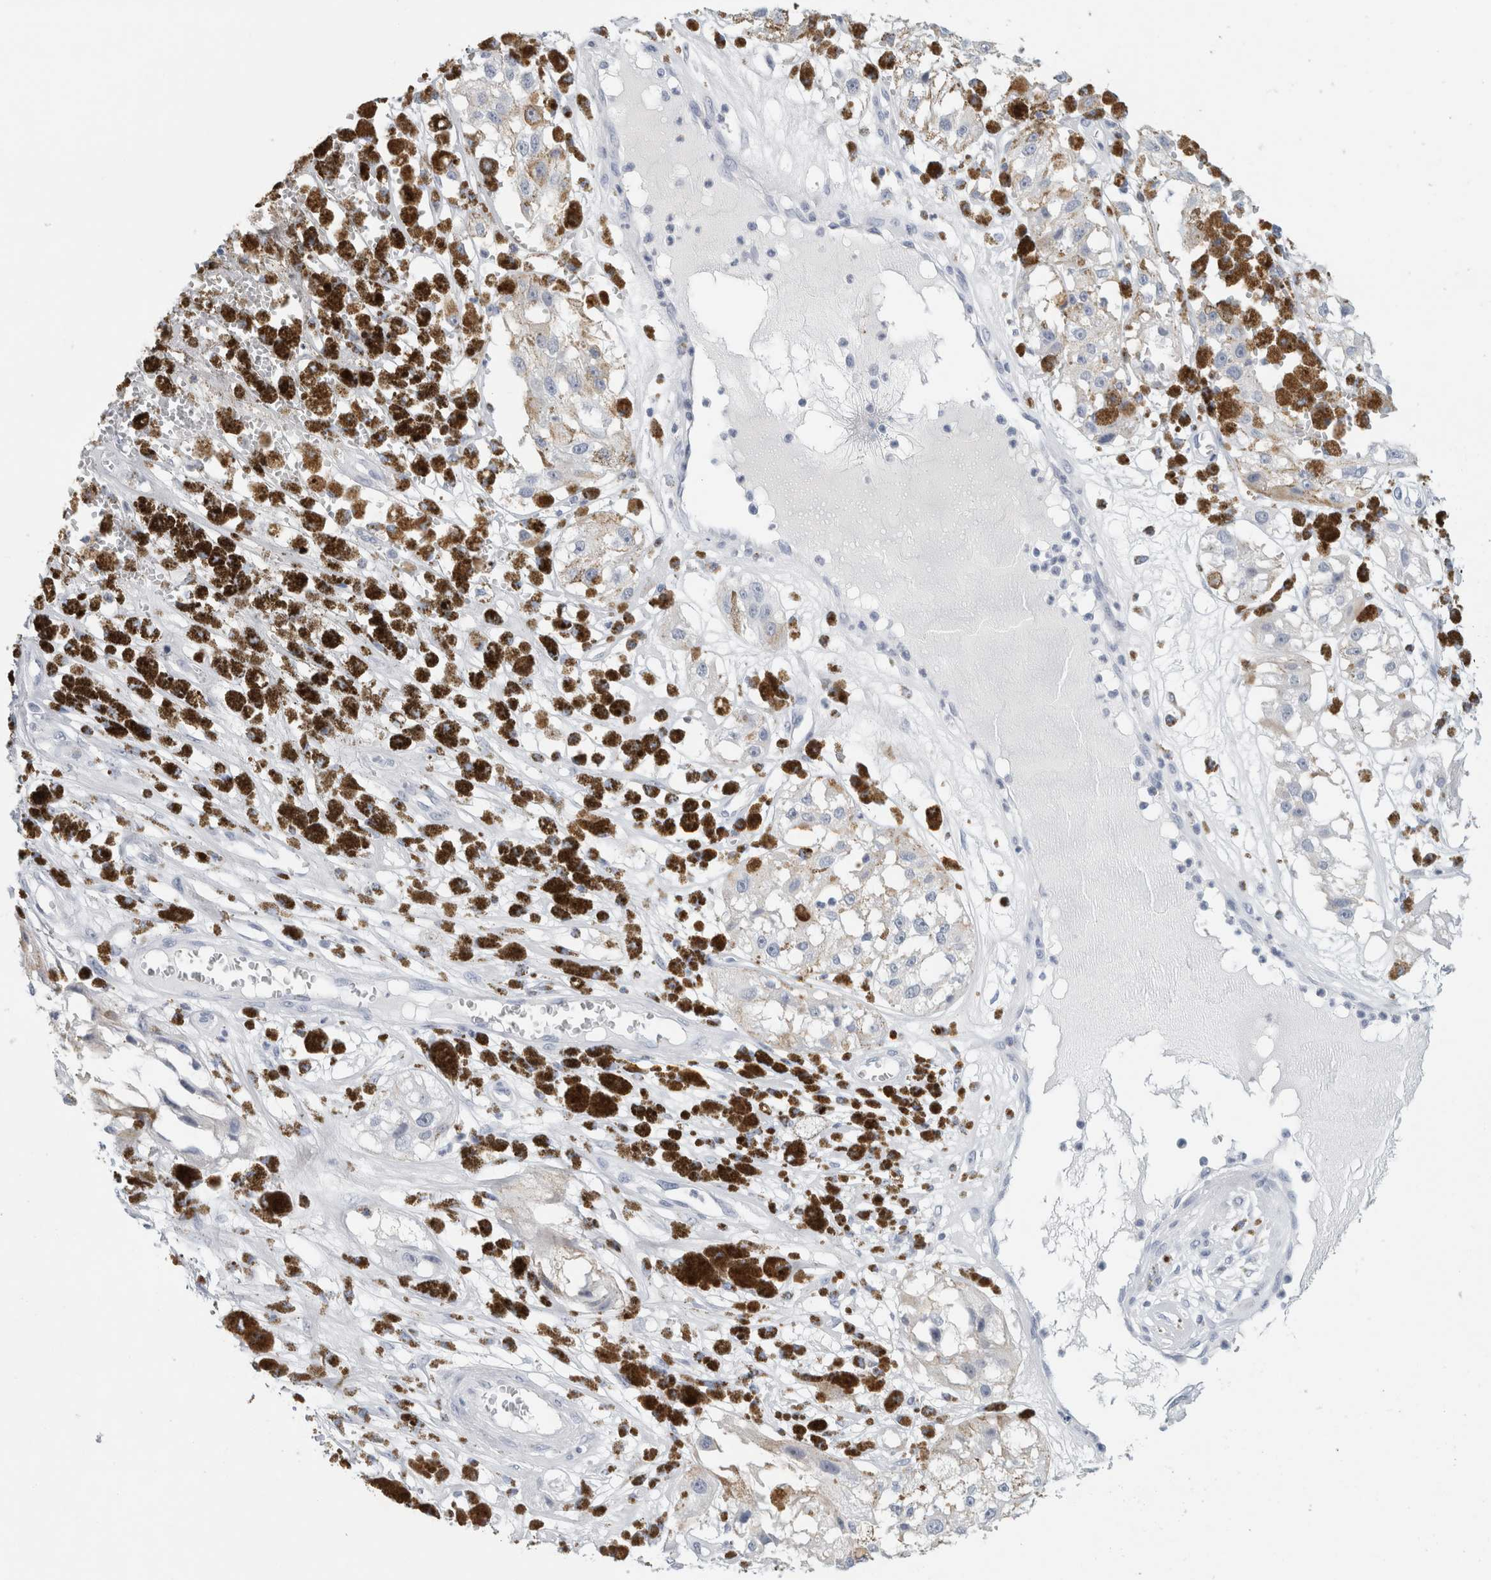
{"staining": {"intensity": "negative", "quantity": "none", "location": "none"}, "tissue": "melanoma", "cell_type": "Tumor cells", "image_type": "cancer", "snomed": [{"axis": "morphology", "description": "Malignant melanoma, NOS"}, {"axis": "topography", "description": "Skin"}], "caption": "A histopathology image of malignant melanoma stained for a protein demonstrates no brown staining in tumor cells.", "gene": "RPH3AL", "patient": {"sex": "male", "age": 88}}